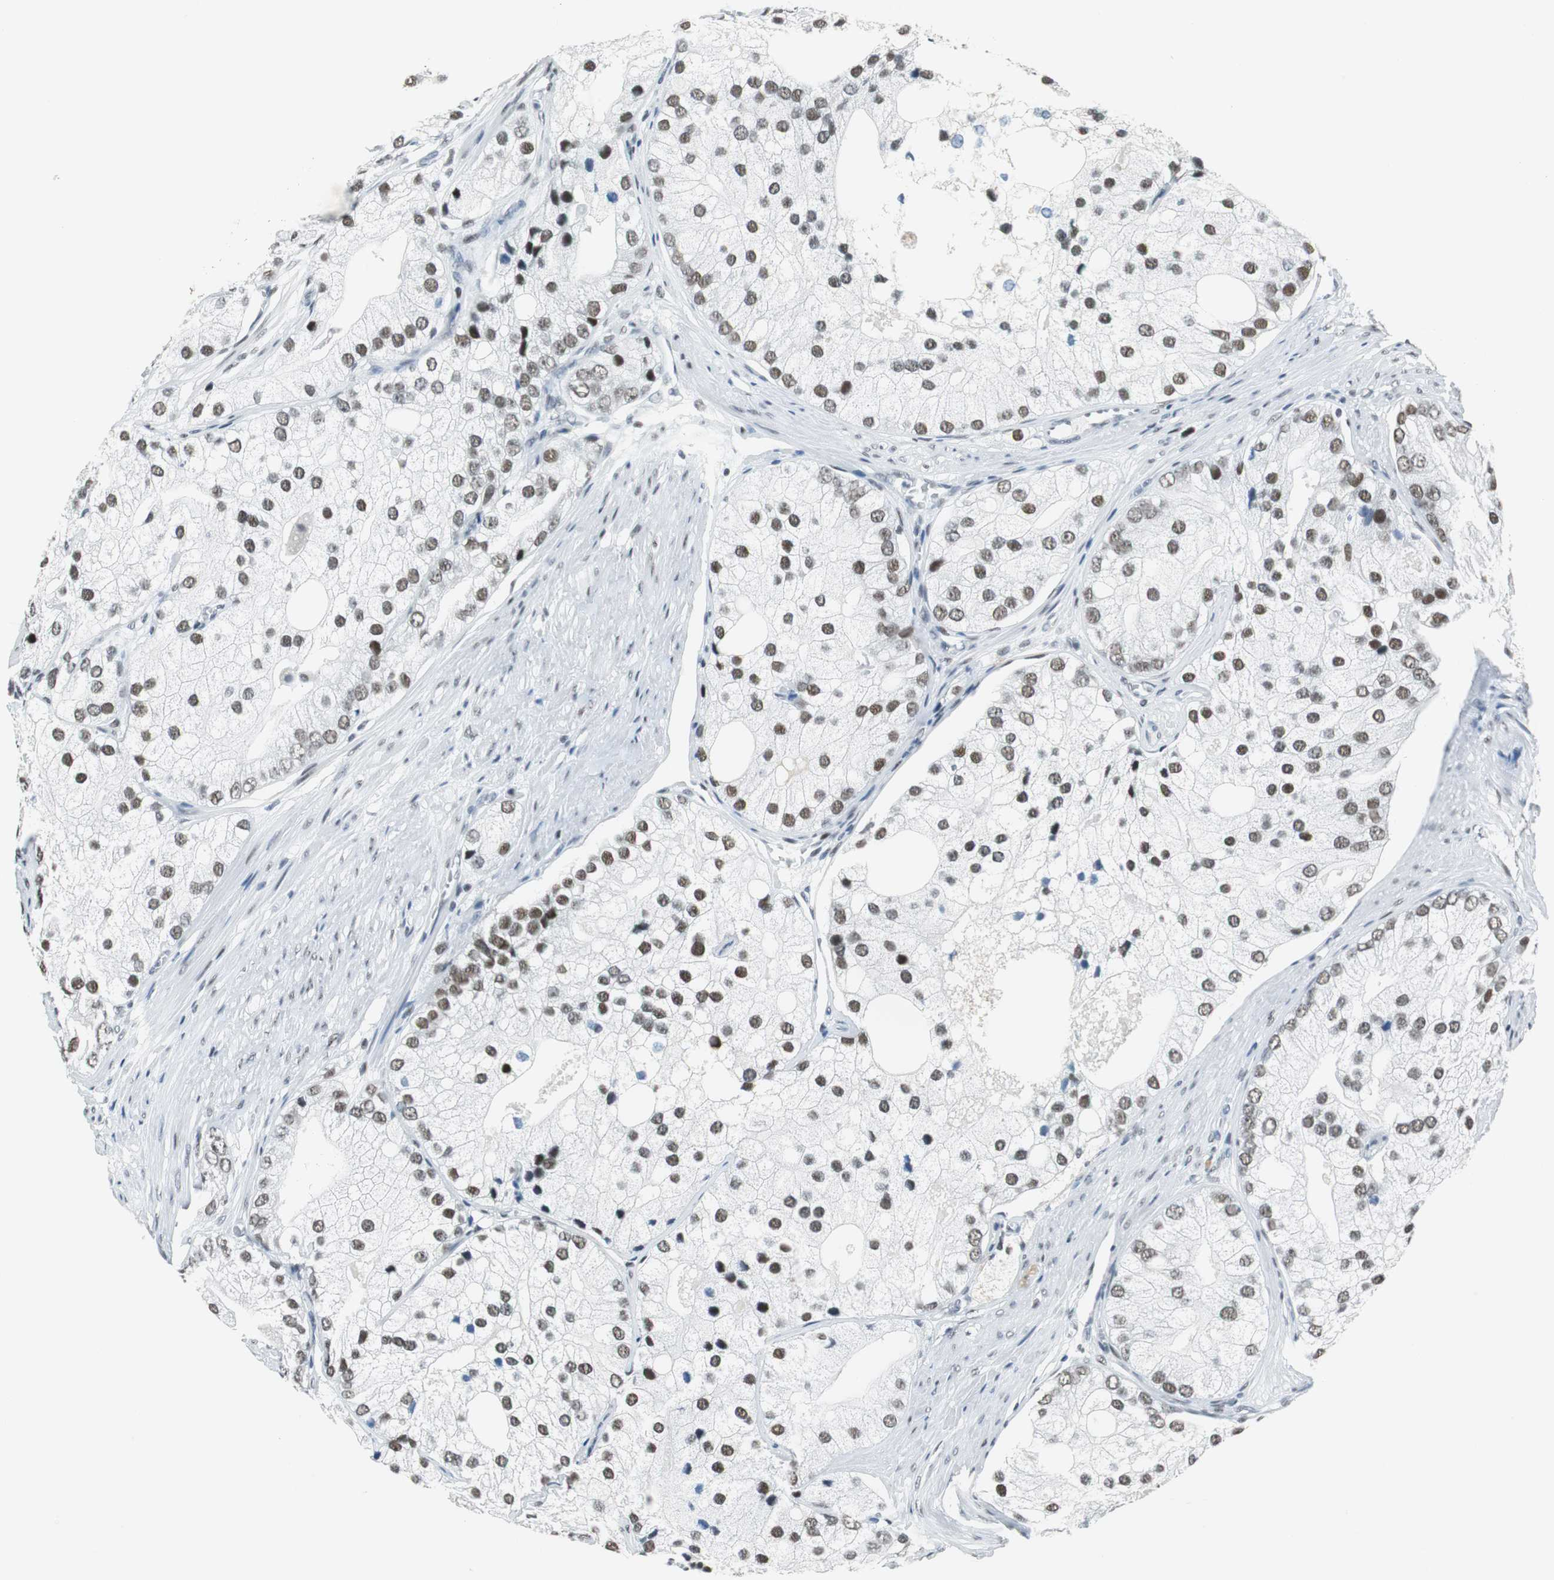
{"staining": {"intensity": "weak", "quantity": "25%-75%", "location": "nuclear"}, "tissue": "prostate cancer", "cell_type": "Tumor cells", "image_type": "cancer", "snomed": [{"axis": "morphology", "description": "Adenocarcinoma, Low grade"}, {"axis": "topography", "description": "Prostate"}], "caption": "Immunohistochemistry of prostate cancer (low-grade adenocarcinoma) reveals low levels of weak nuclear positivity in approximately 25%-75% of tumor cells.", "gene": "HDAC3", "patient": {"sex": "male", "age": 69}}